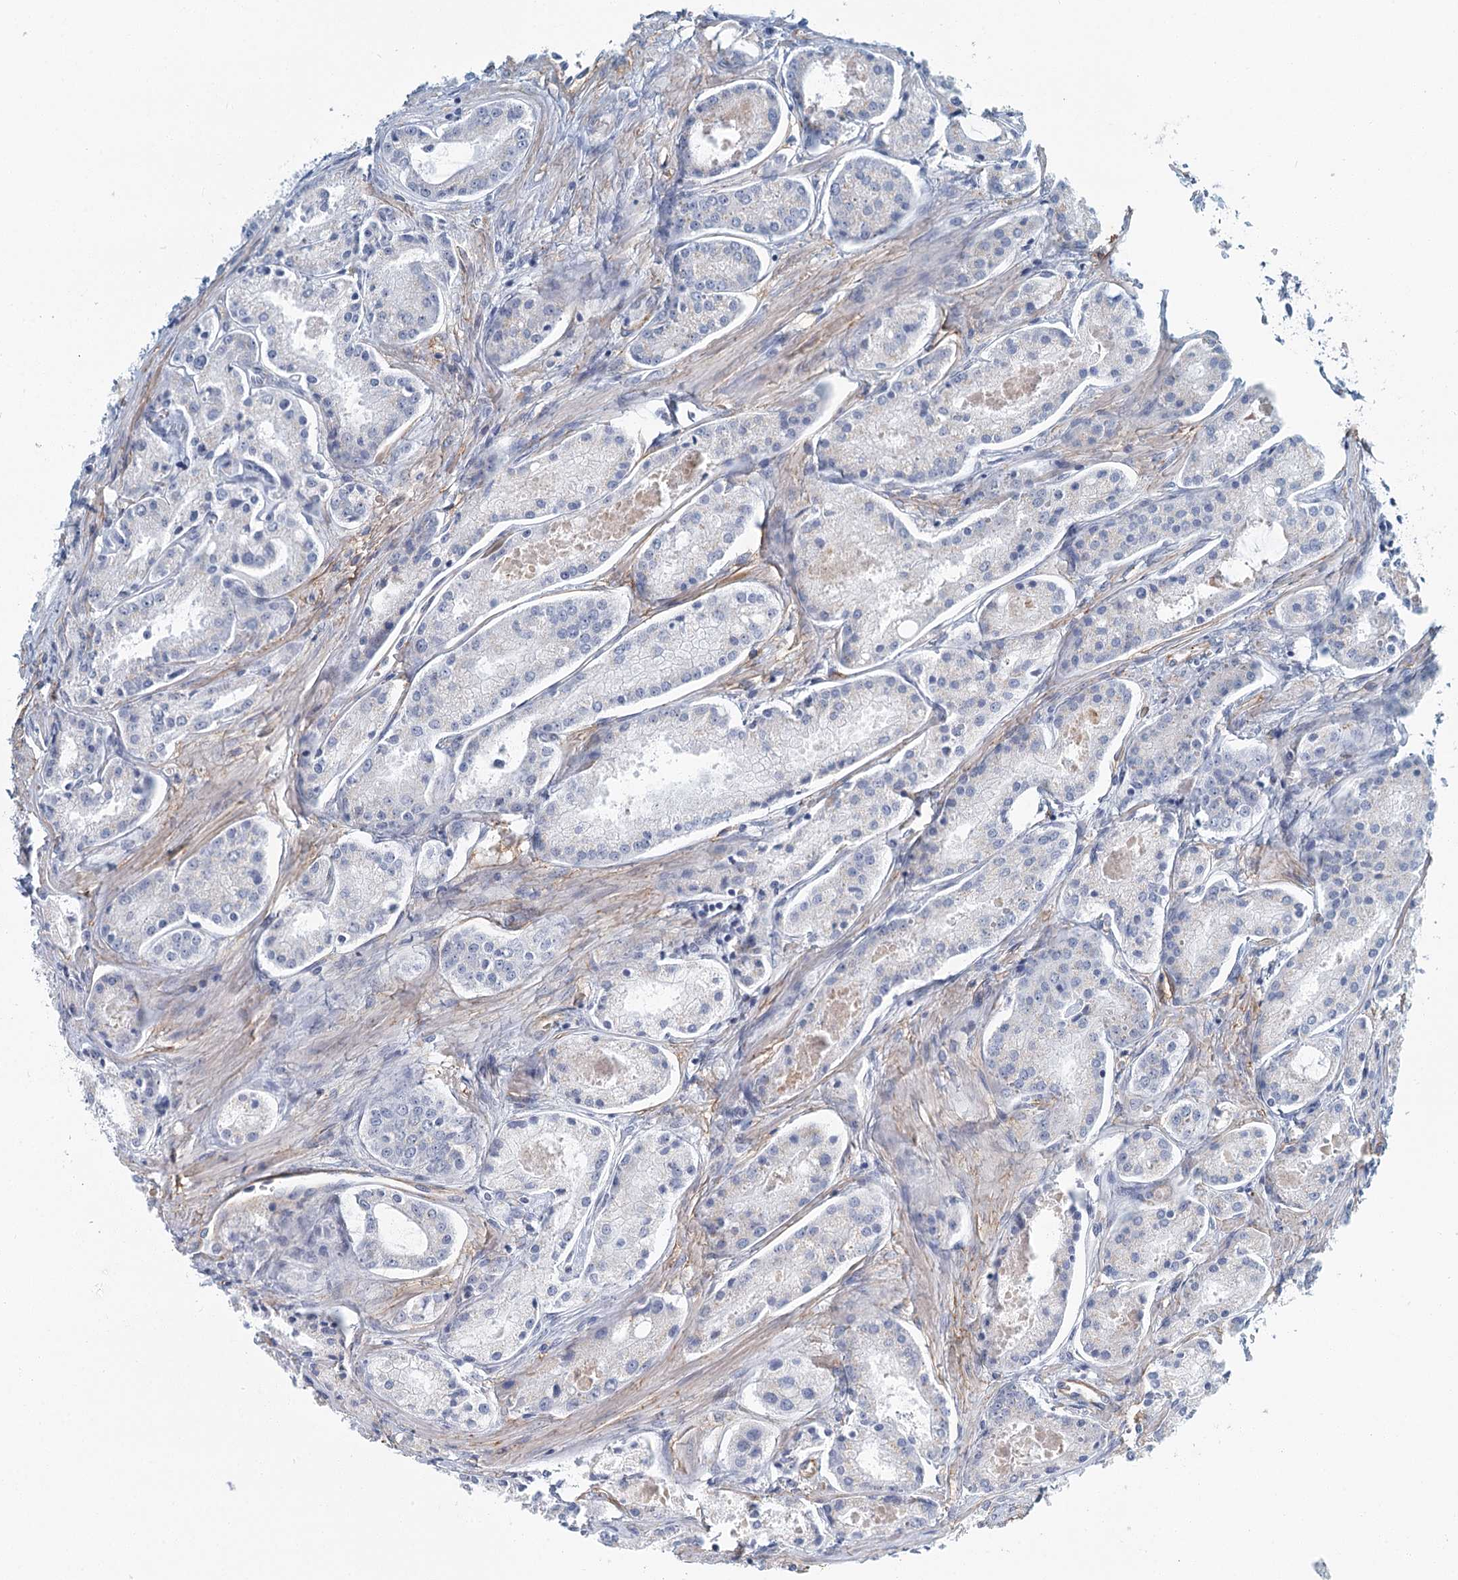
{"staining": {"intensity": "negative", "quantity": "none", "location": "none"}, "tissue": "prostate cancer", "cell_type": "Tumor cells", "image_type": "cancer", "snomed": [{"axis": "morphology", "description": "Adenocarcinoma, Low grade"}, {"axis": "topography", "description": "Prostate"}], "caption": "A high-resolution image shows IHC staining of prostate cancer, which reveals no significant positivity in tumor cells.", "gene": "ZNF527", "patient": {"sex": "male", "age": 68}}